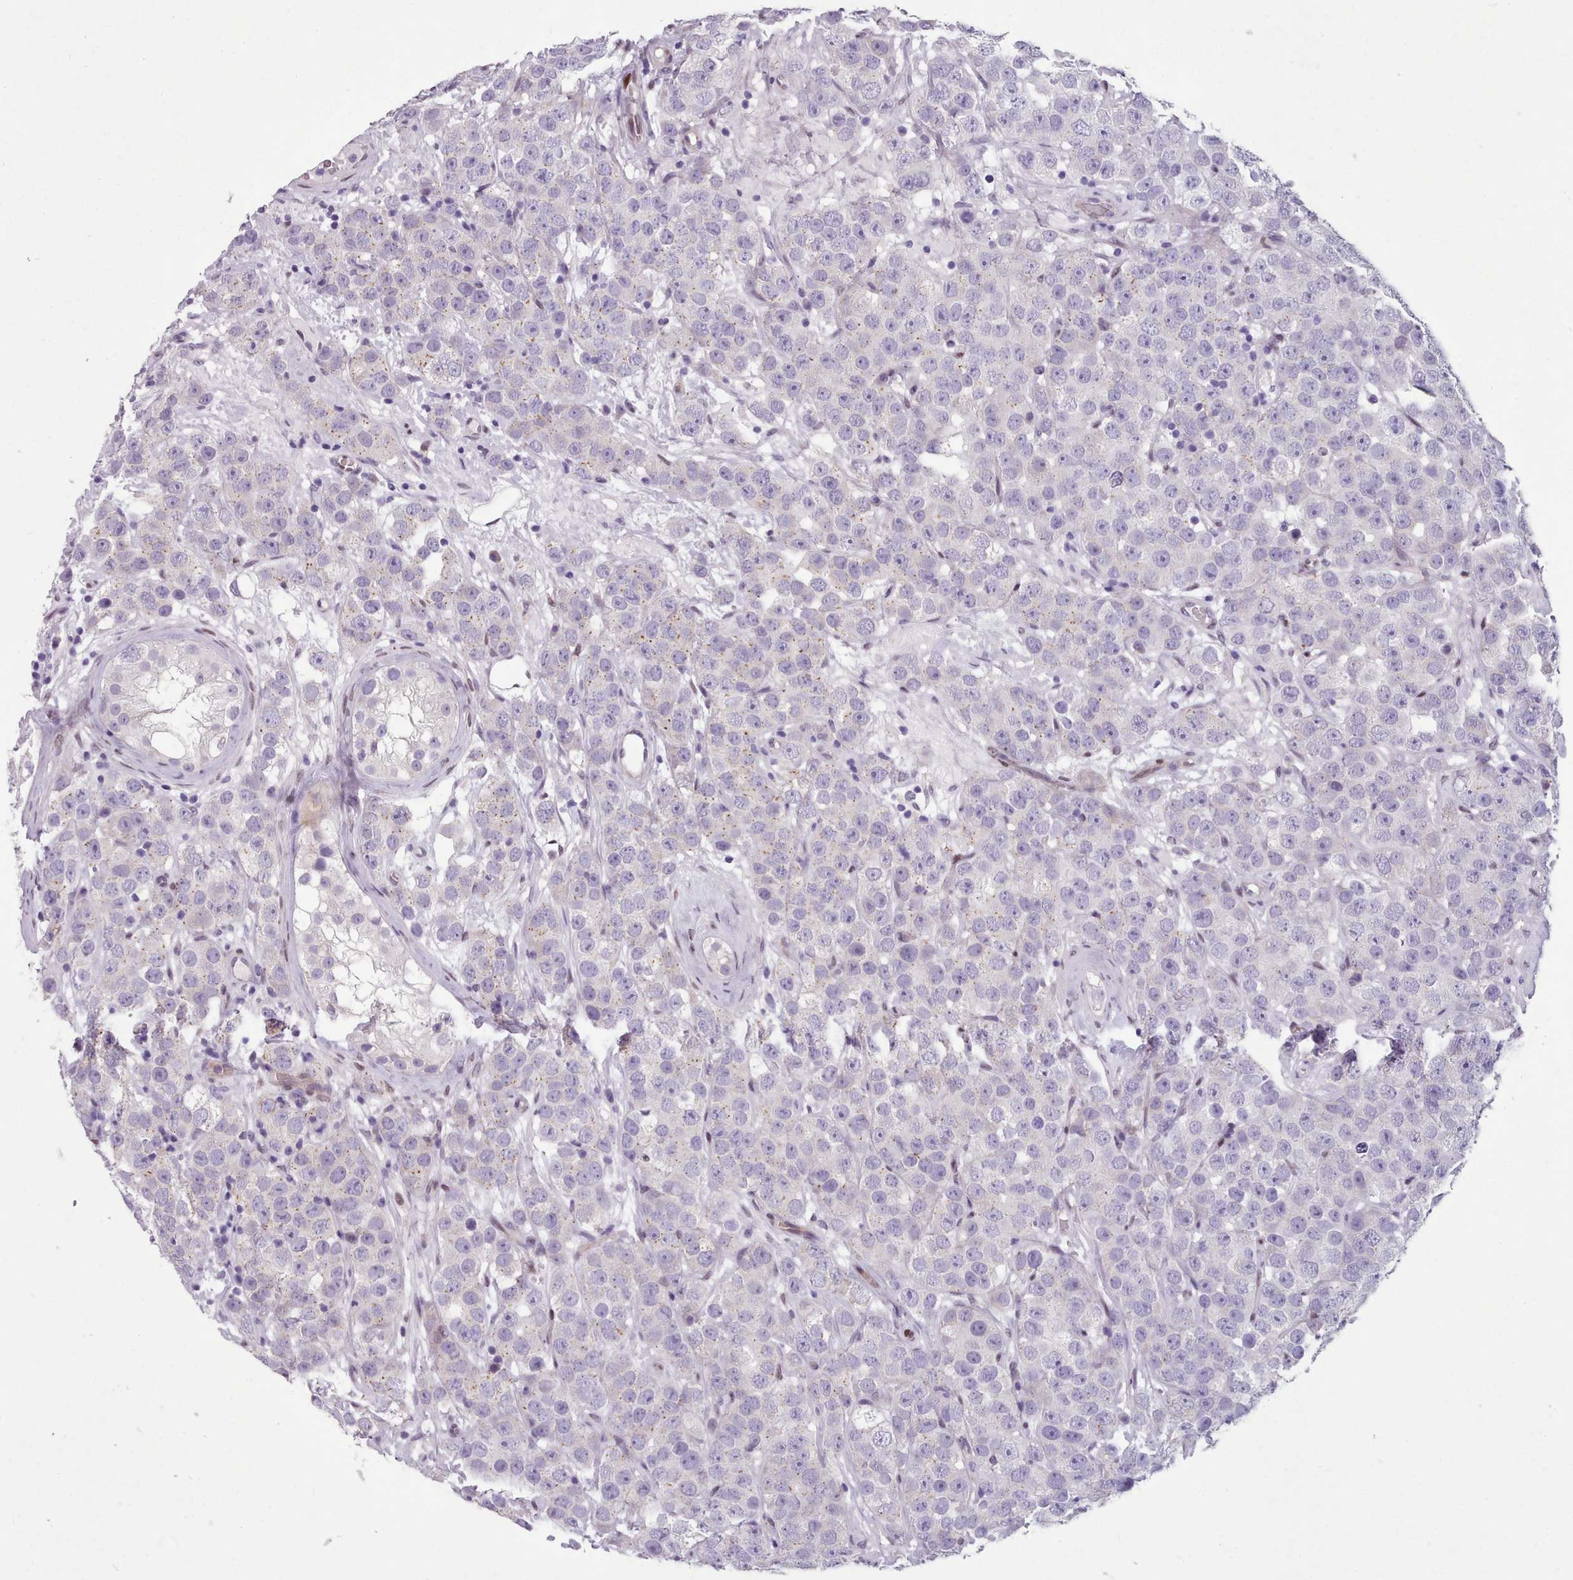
{"staining": {"intensity": "negative", "quantity": "none", "location": "none"}, "tissue": "testis cancer", "cell_type": "Tumor cells", "image_type": "cancer", "snomed": [{"axis": "morphology", "description": "Seminoma, NOS"}, {"axis": "topography", "description": "Testis"}], "caption": "Testis cancer (seminoma) stained for a protein using immunohistochemistry displays no staining tumor cells.", "gene": "KCNT2", "patient": {"sex": "male", "age": 28}}